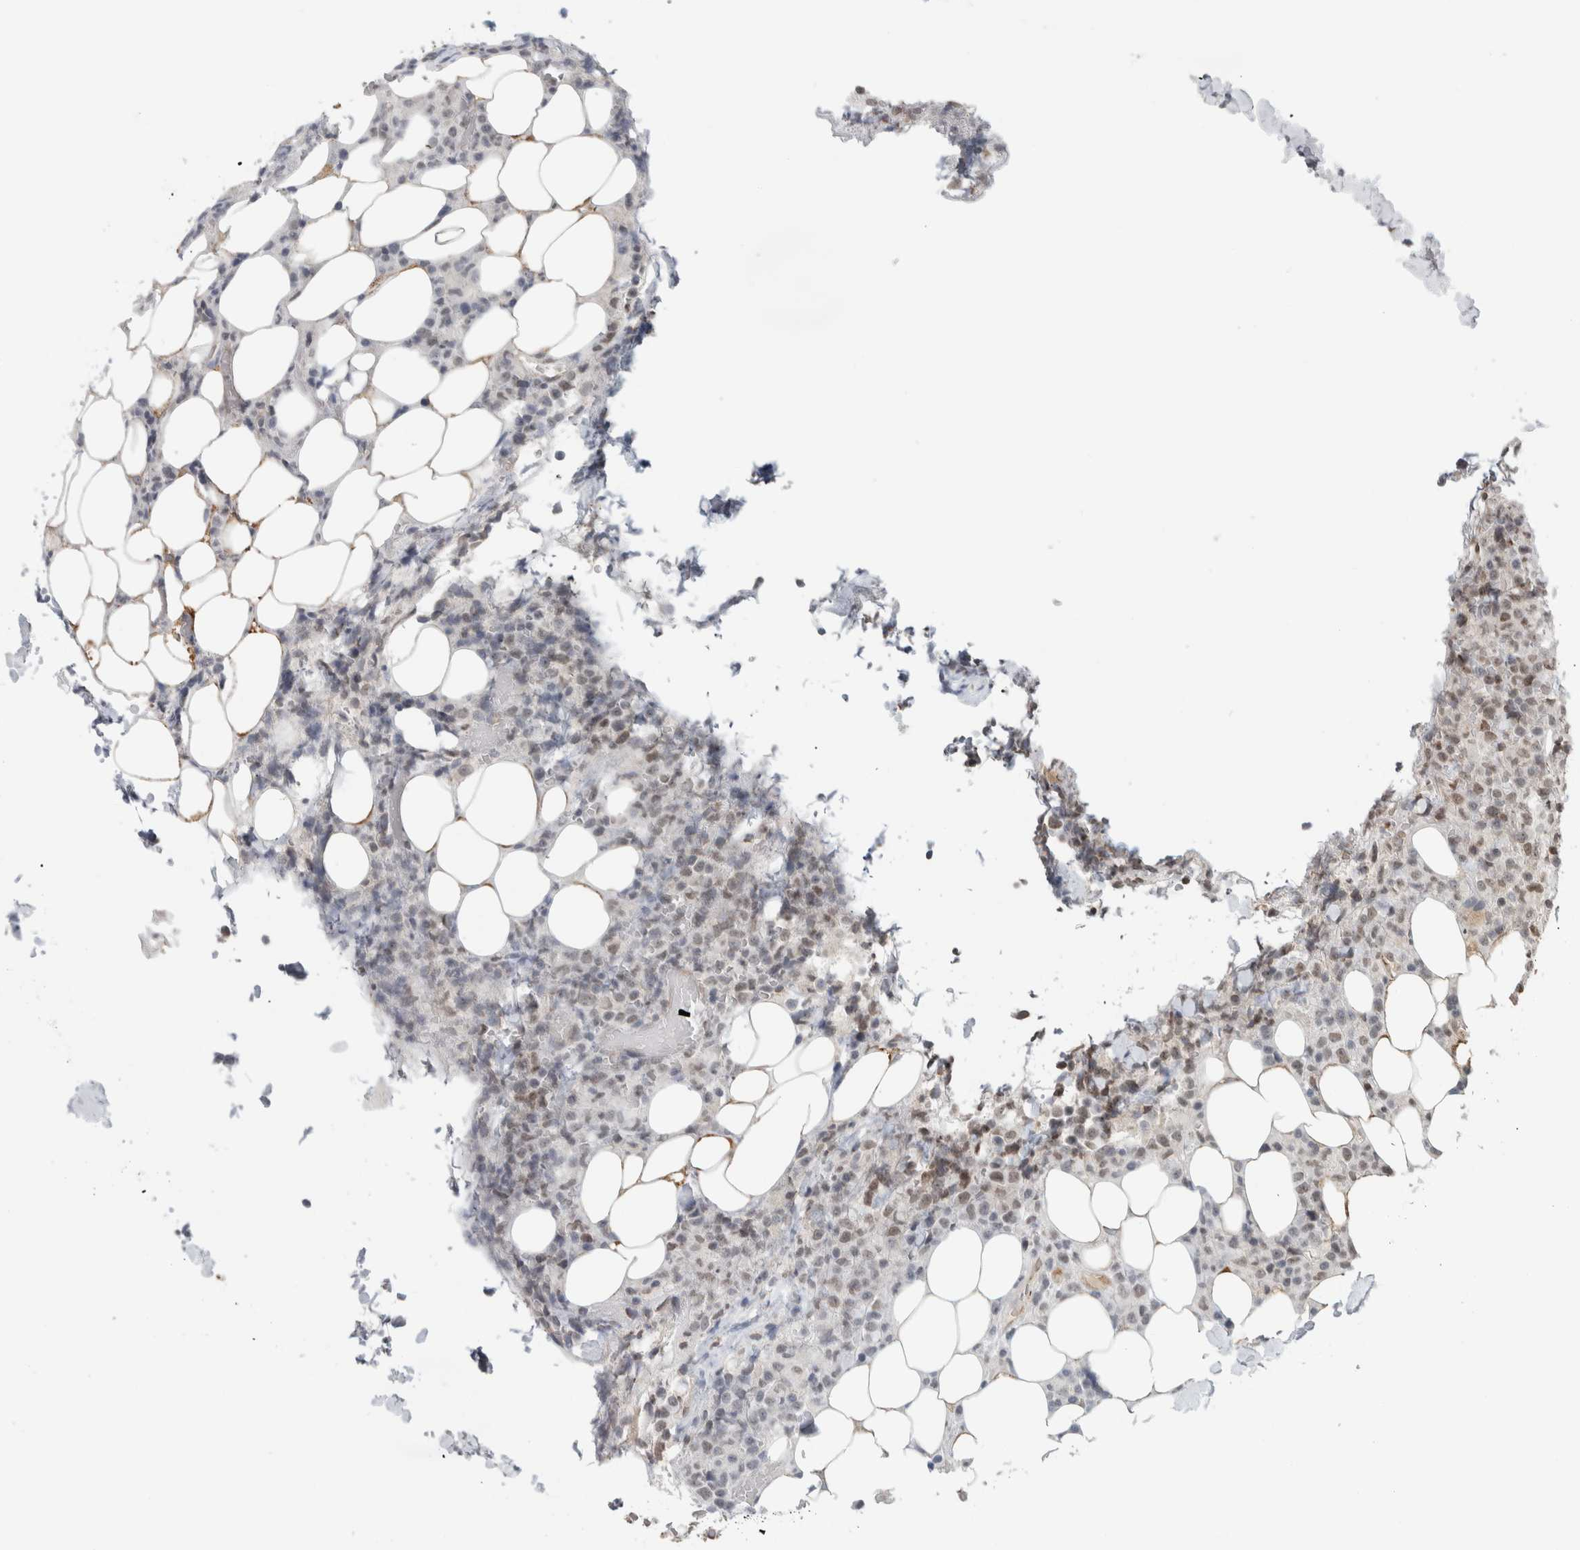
{"staining": {"intensity": "moderate", "quantity": "<25%", "location": "nuclear"}, "tissue": "lymphoma", "cell_type": "Tumor cells", "image_type": "cancer", "snomed": [{"axis": "morphology", "description": "Malignant lymphoma, non-Hodgkin's type, High grade"}, {"axis": "topography", "description": "Lymph node"}], "caption": "Moderate nuclear positivity for a protein is seen in approximately <25% of tumor cells of high-grade malignant lymphoma, non-Hodgkin's type using immunohistochemistry.", "gene": "RBMX2", "patient": {"sex": "male", "age": 13}}